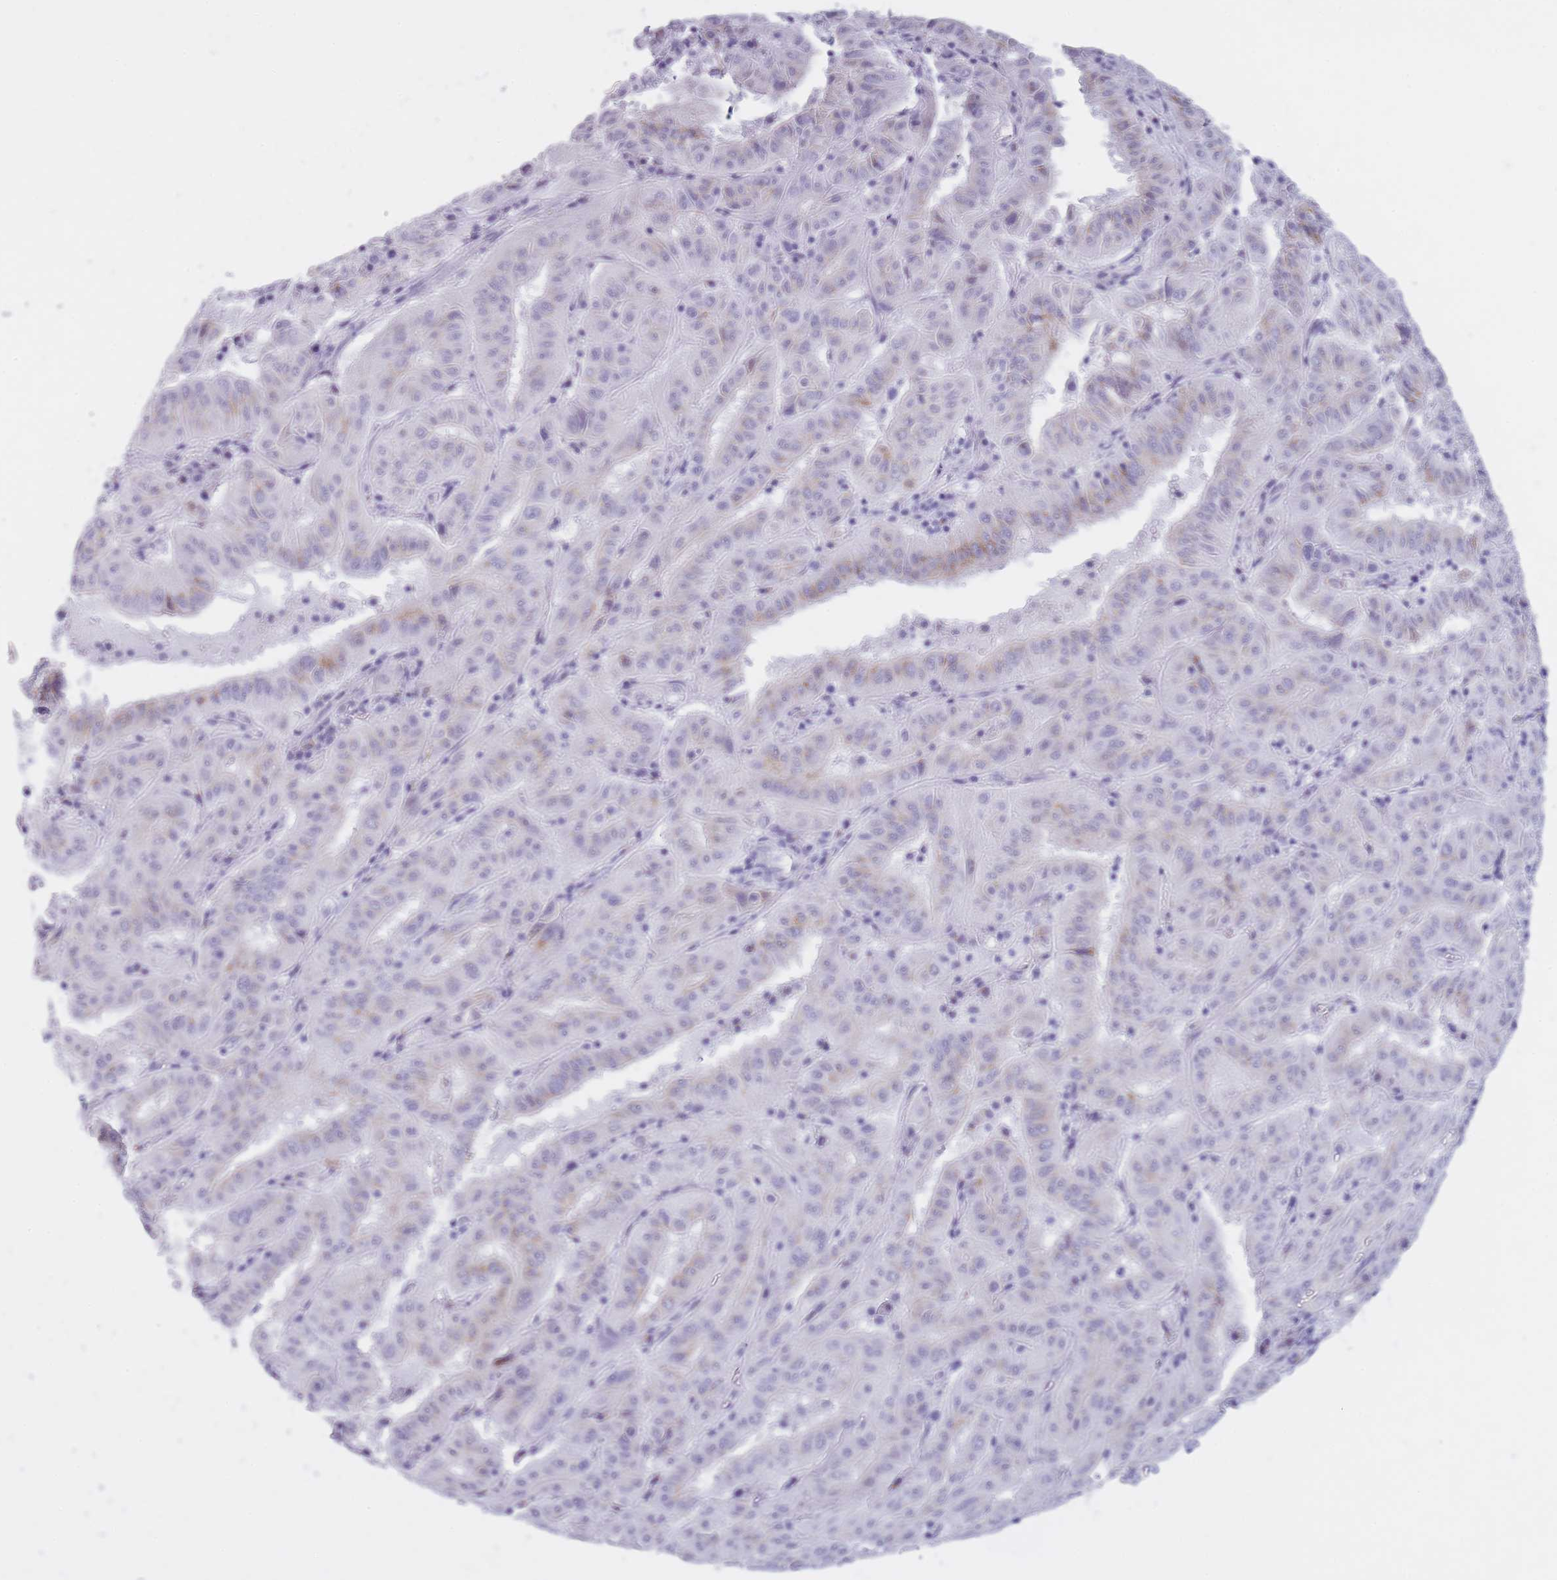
{"staining": {"intensity": "moderate", "quantity": "<25%", "location": "cytoplasmic/membranous"}, "tissue": "pancreatic cancer", "cell_type": "Tumor cells", "image_type": "cancer", "snomed": [{"axis": "morphology", "description": "Adenocarcinoma, NOS"}, {"axis": "topography", "description": "Pancreas"}], "caption": "Human pancreatic cancer (adenocarcinoma) stained with a brown dye shows moderate cytoplasmic/membranous positive expression in about <25% of tumor cells.", "gene": "GOLGA6D", "patient": {"sex": "male", "age": 63}}